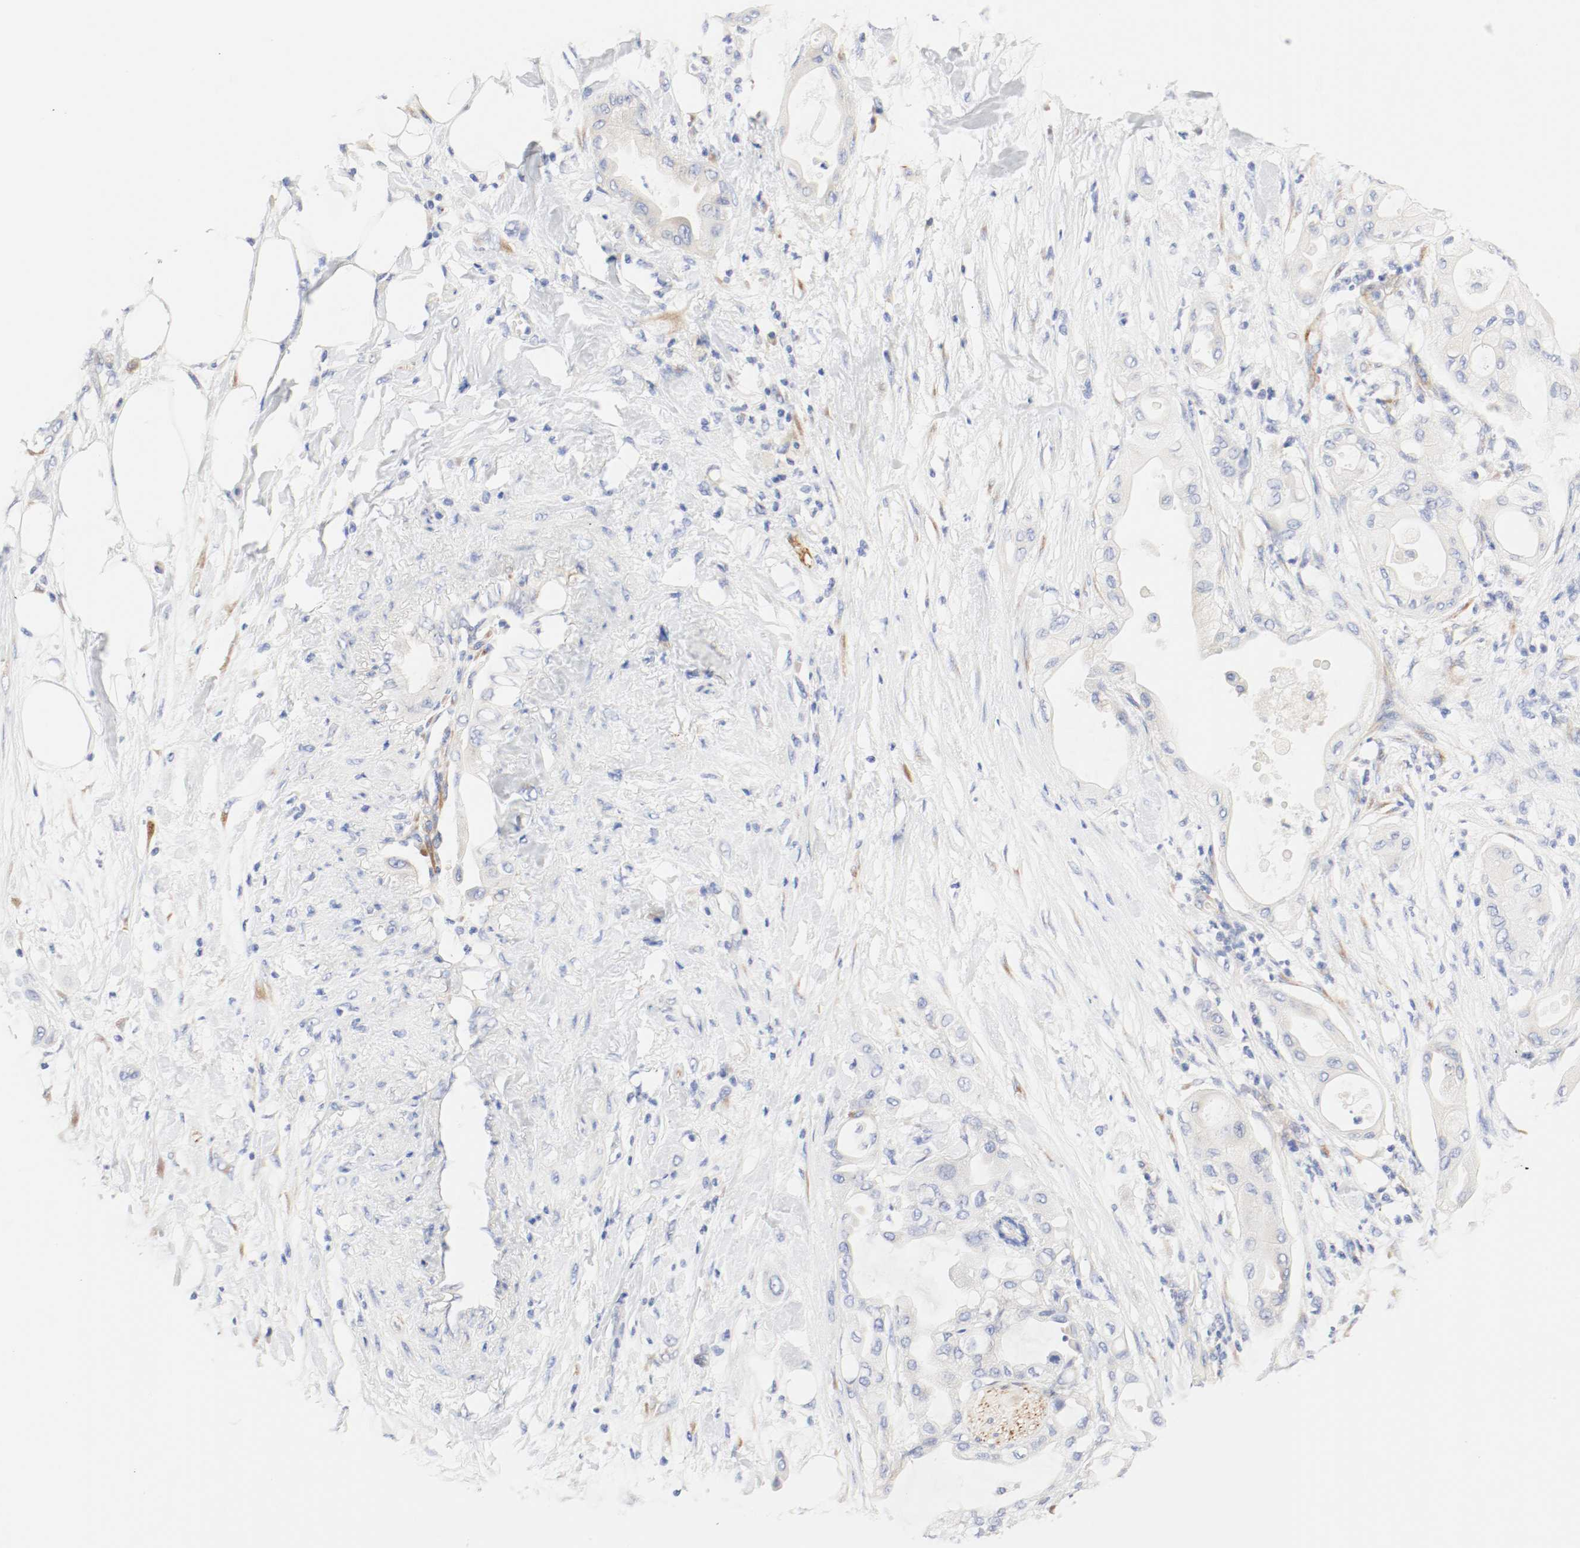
{"staining": {"intensity": "negative", "quantity": "none", "location": "none"}, "tissue": "pancreatic cancer", "cell_type": "Tumor cells", "image_type": "cancer", "snomed": [{"axis": "morphology", "description": "Adenocarcinoma, NOS"}, {"axis": "morphology", "description": "Adenocarcinoma, metastatic, NOS"}, {"axis": "topography", "description": "Lymph node"}, {"axis": "topography", "description": "Pancreas"}, {"axis": "topography", "description": "Duodenum"}], "caption": "Image shows no significant protein expression in tumor cells of pancreatic cancer.", "gene": "GIT1", "patient": {"sex": "female", "age": 64}}